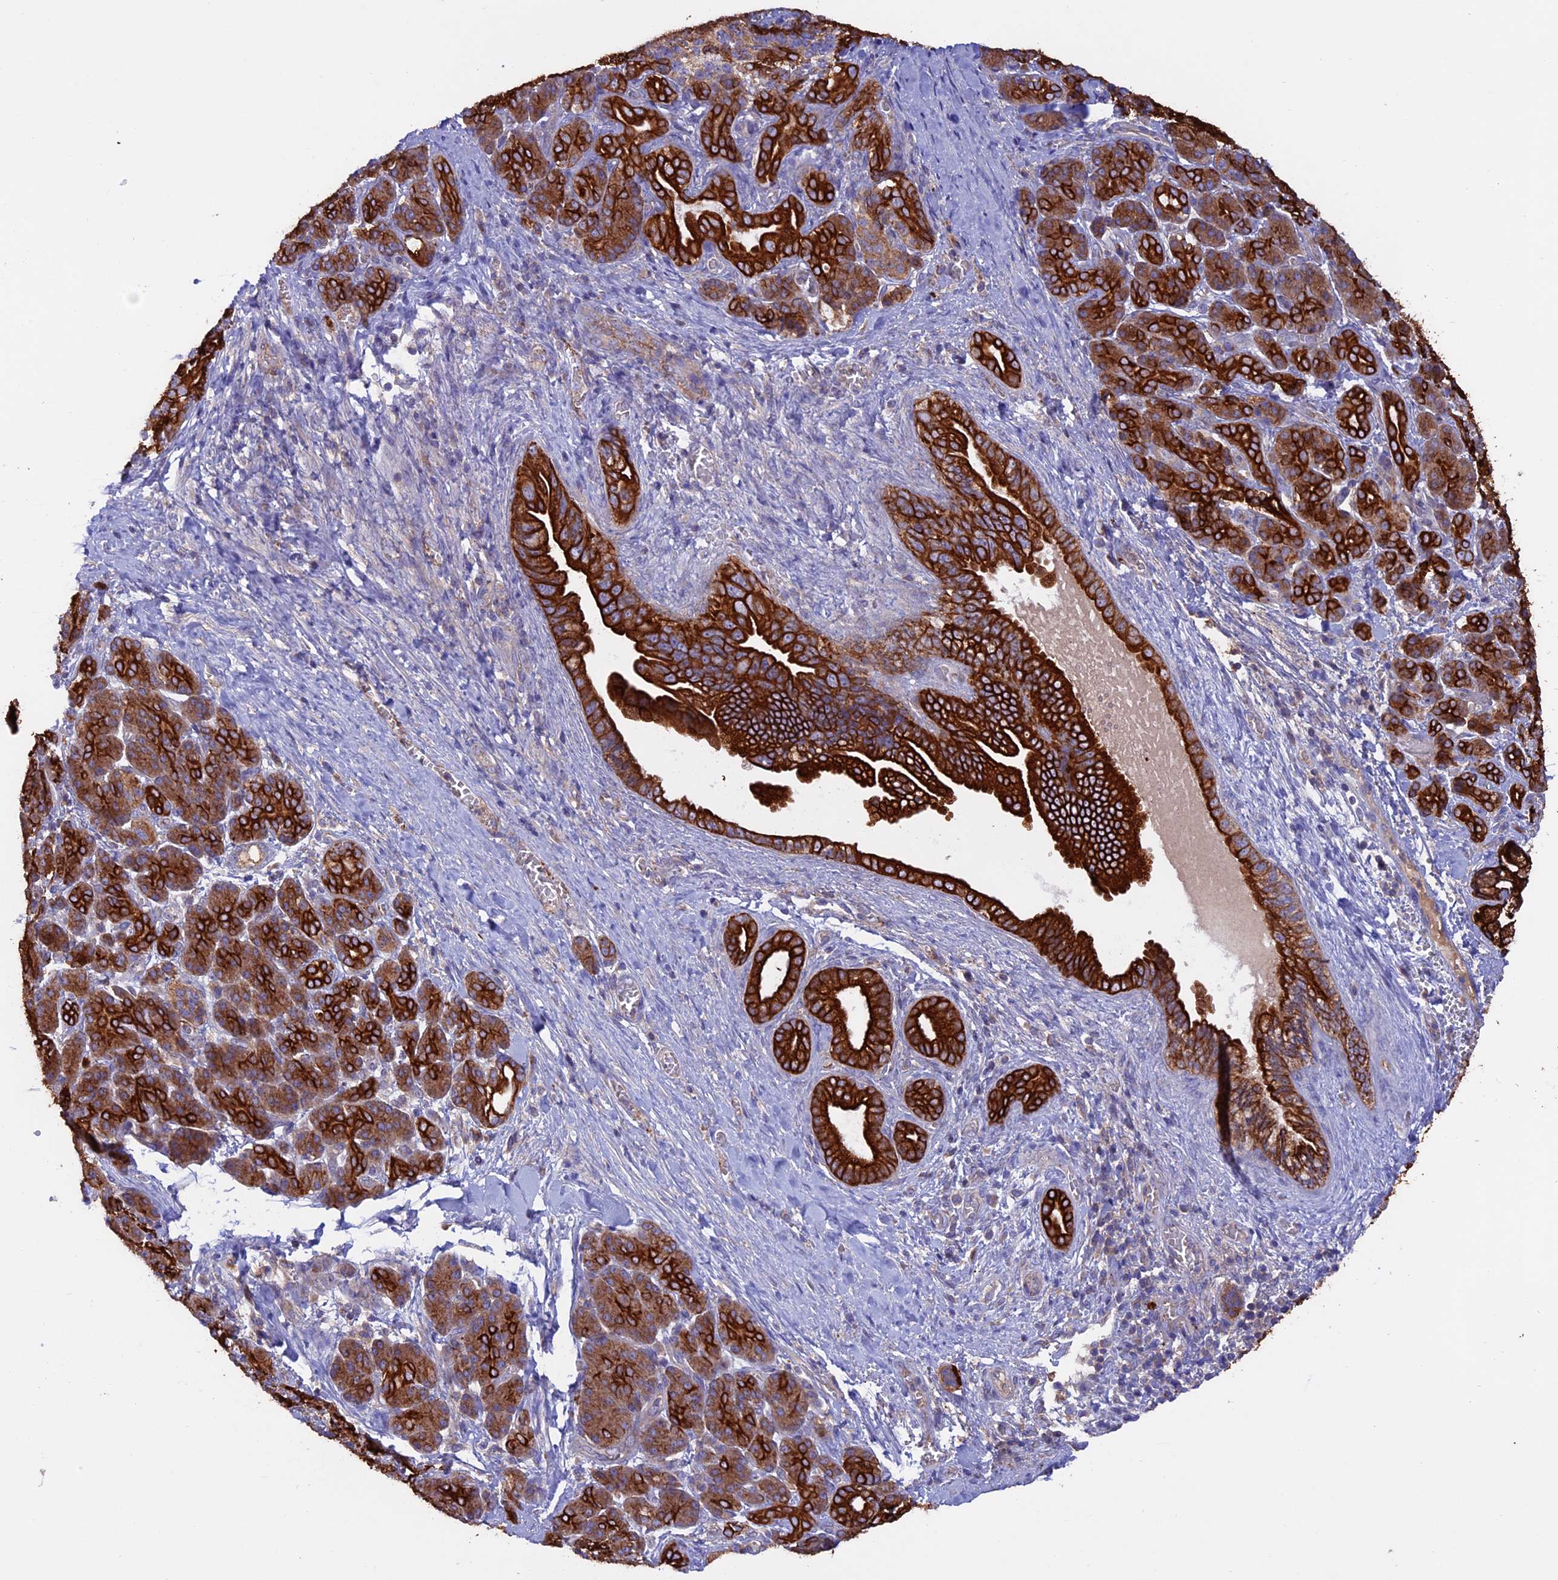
{"staining": {"intensity": "strong", "quantity": ">75%", "location": "cytoplasmic/membranous"}, "tissue": "pancreatic cancer", "cell_type": "Tumor cells", "image_type": "cancer", "snomed": [{"axis": "morphology", "description": "Adenocarcinoma, NOS"}, {"axis": "topography", "description": "Pancreas"}], "caption": "Brown immunohistochemical staining in pancreatic cancer (adenocarcinoma) demonstrates strong cytoplasmic/membranous expression in approximately >75% of tumor cells.", "gene": "PTPN9", "patient": {"sex": "male", "age": 59}}